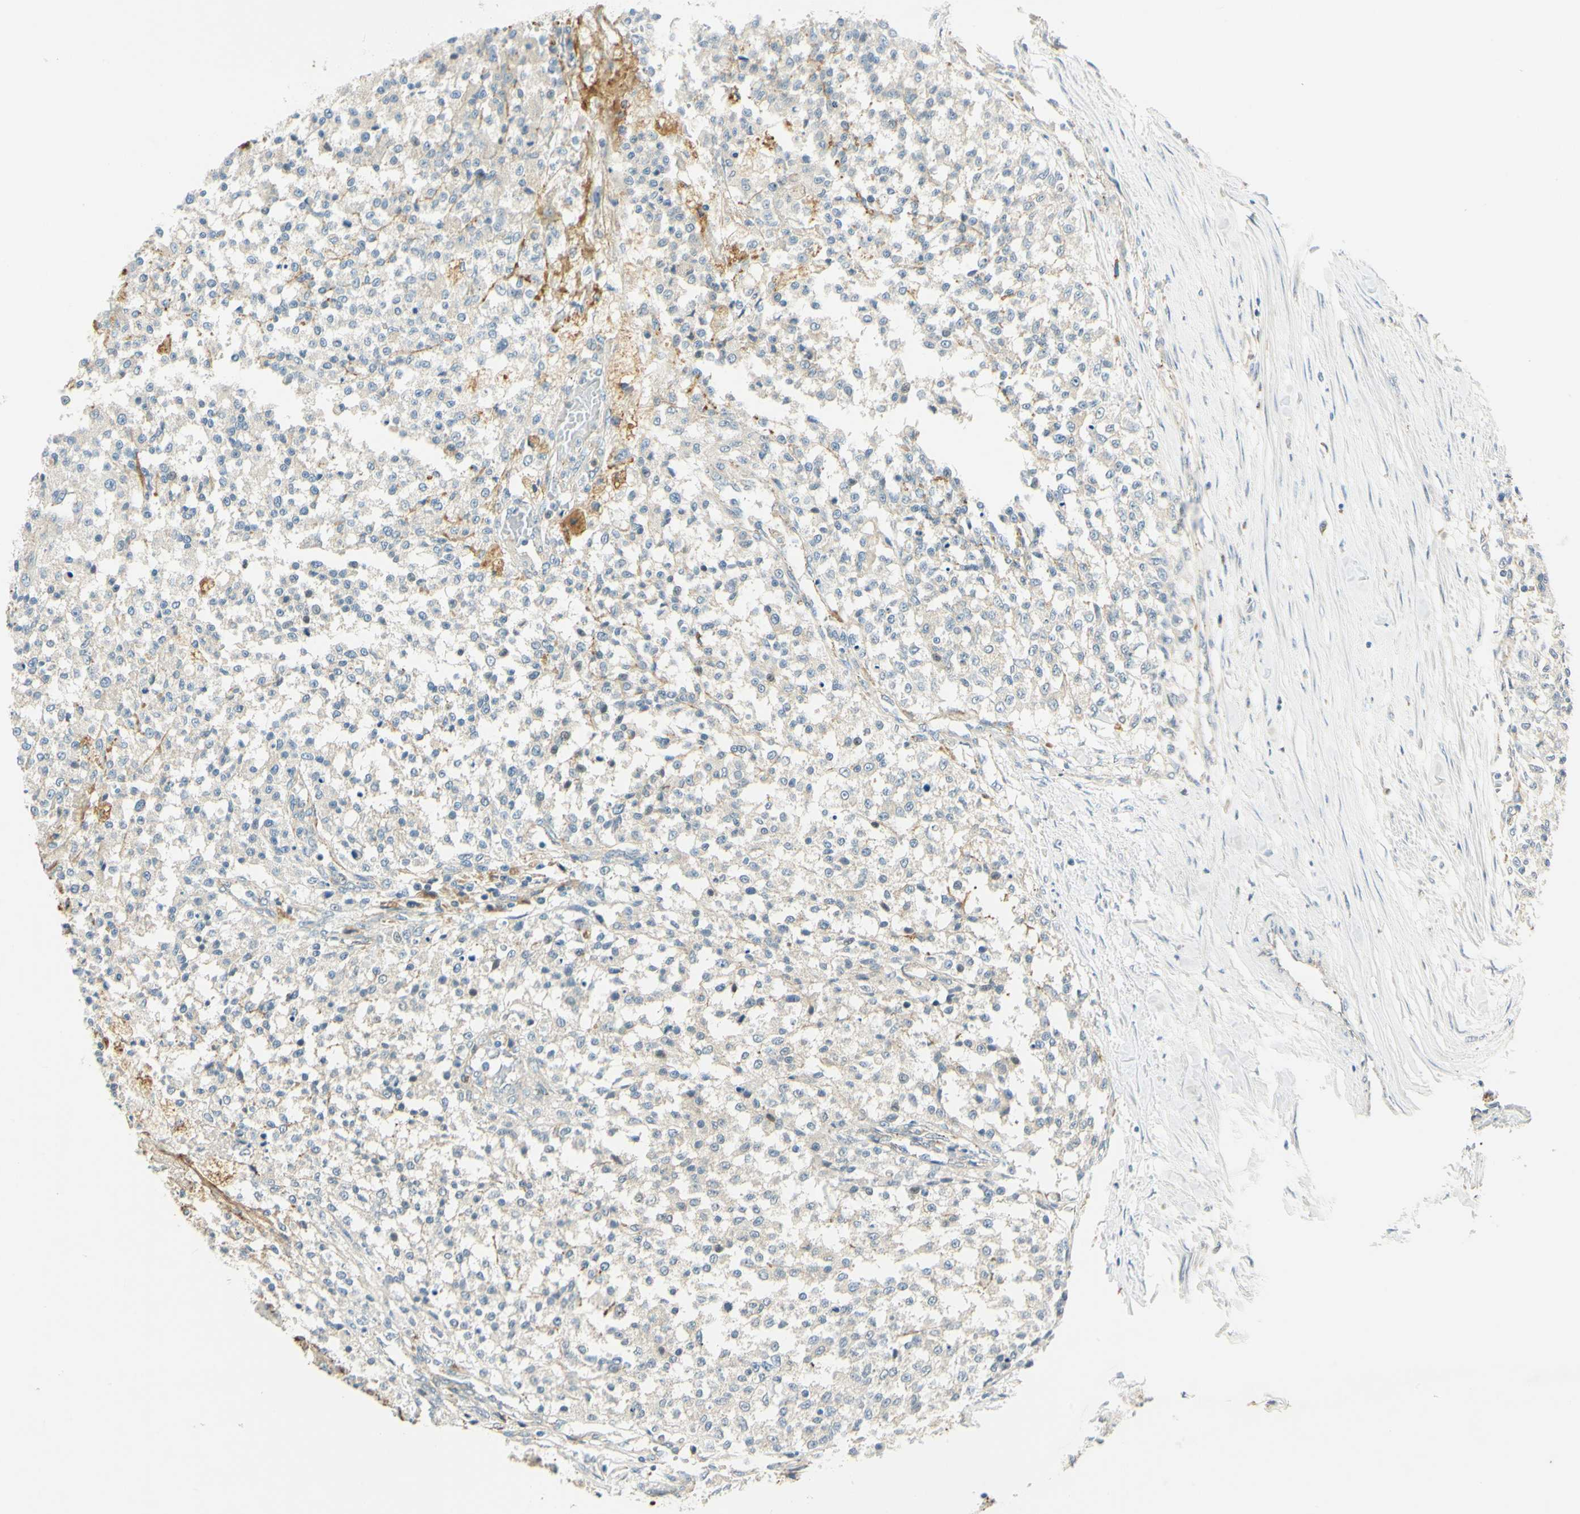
{"staining": {"intensity": "negative", "quantity": "none", "location": "none"}, "tissue": "testis cancer", "cell_type": "Tumor cells", "image_type": "cancer", "snomed": [{"axis": "morphology", "description": "Seminoma, NOS"}, {"axis": "topography", "description": "Testis"}], "caption": "Tumor cells are negative for brown protein staining in seminoma (testis). The staining is performed using DAB brown chromogen with nuclei counter-stained in using hematoxylin.", "gene": "LAMA3", "patient": {"sex": "male", "age": 59}}